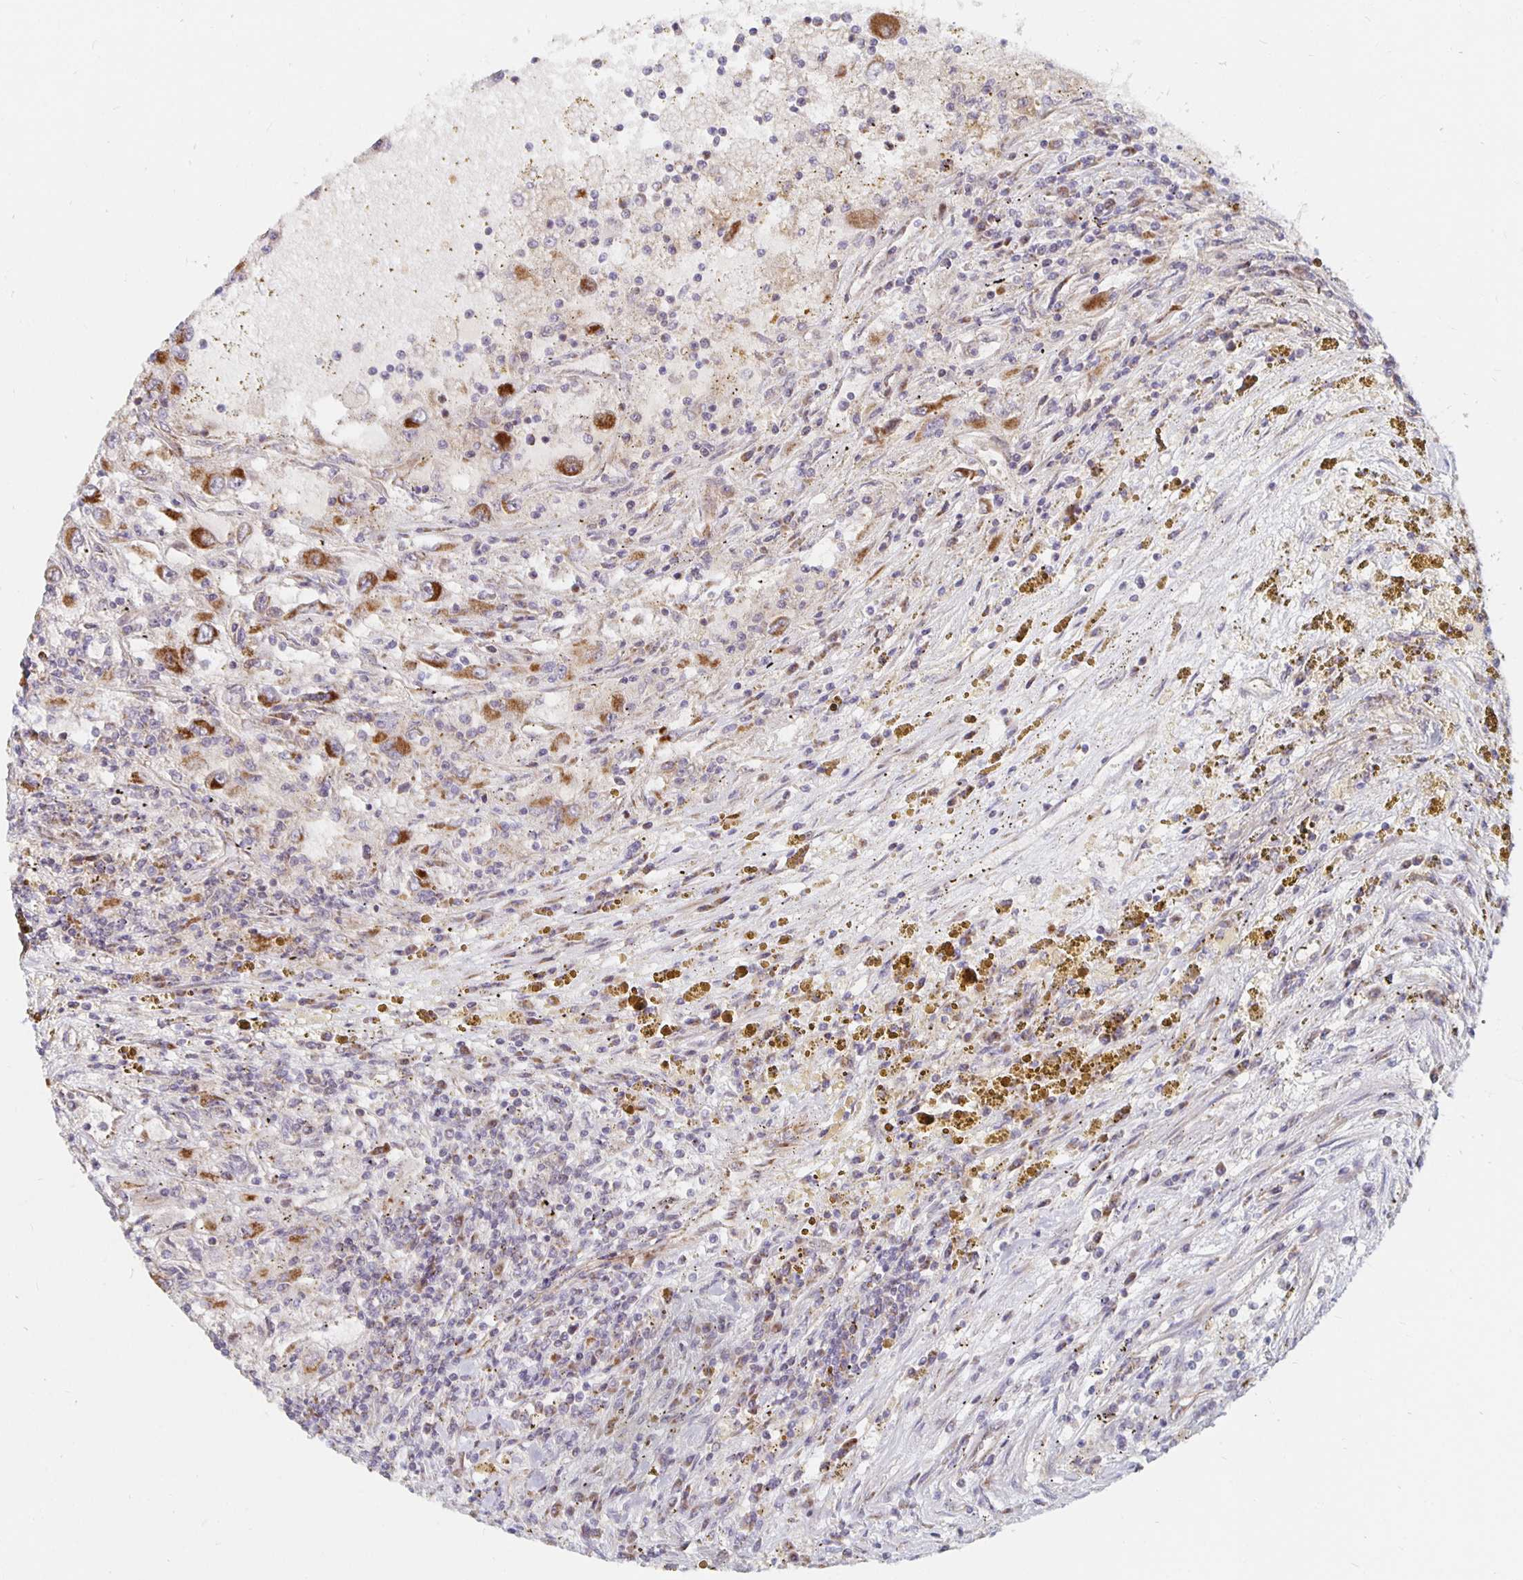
{"staining": {"intensity": "strong", "quantity": ">75%", "location": "cytoplasmic/membranous"}, "tissue": "renal cancer", "cell_type": "Tumor cells", "image_type": "cancer", "snomed": [{"axis": "morphology", "description": "Adenocarcinoma, NOS"}, {"axis": "topography", "description": "Kidney"}], "caption": "Immunohistochemistry (IHC) histopathology image of human renal cancer stained for a protein (brown), which exhibits high levels of strong cytoplasmic/membranous staining in approximately >75% of tumor cells.", "gene": "MRPL28", "patient": {"sex": "female", "age": 67}}